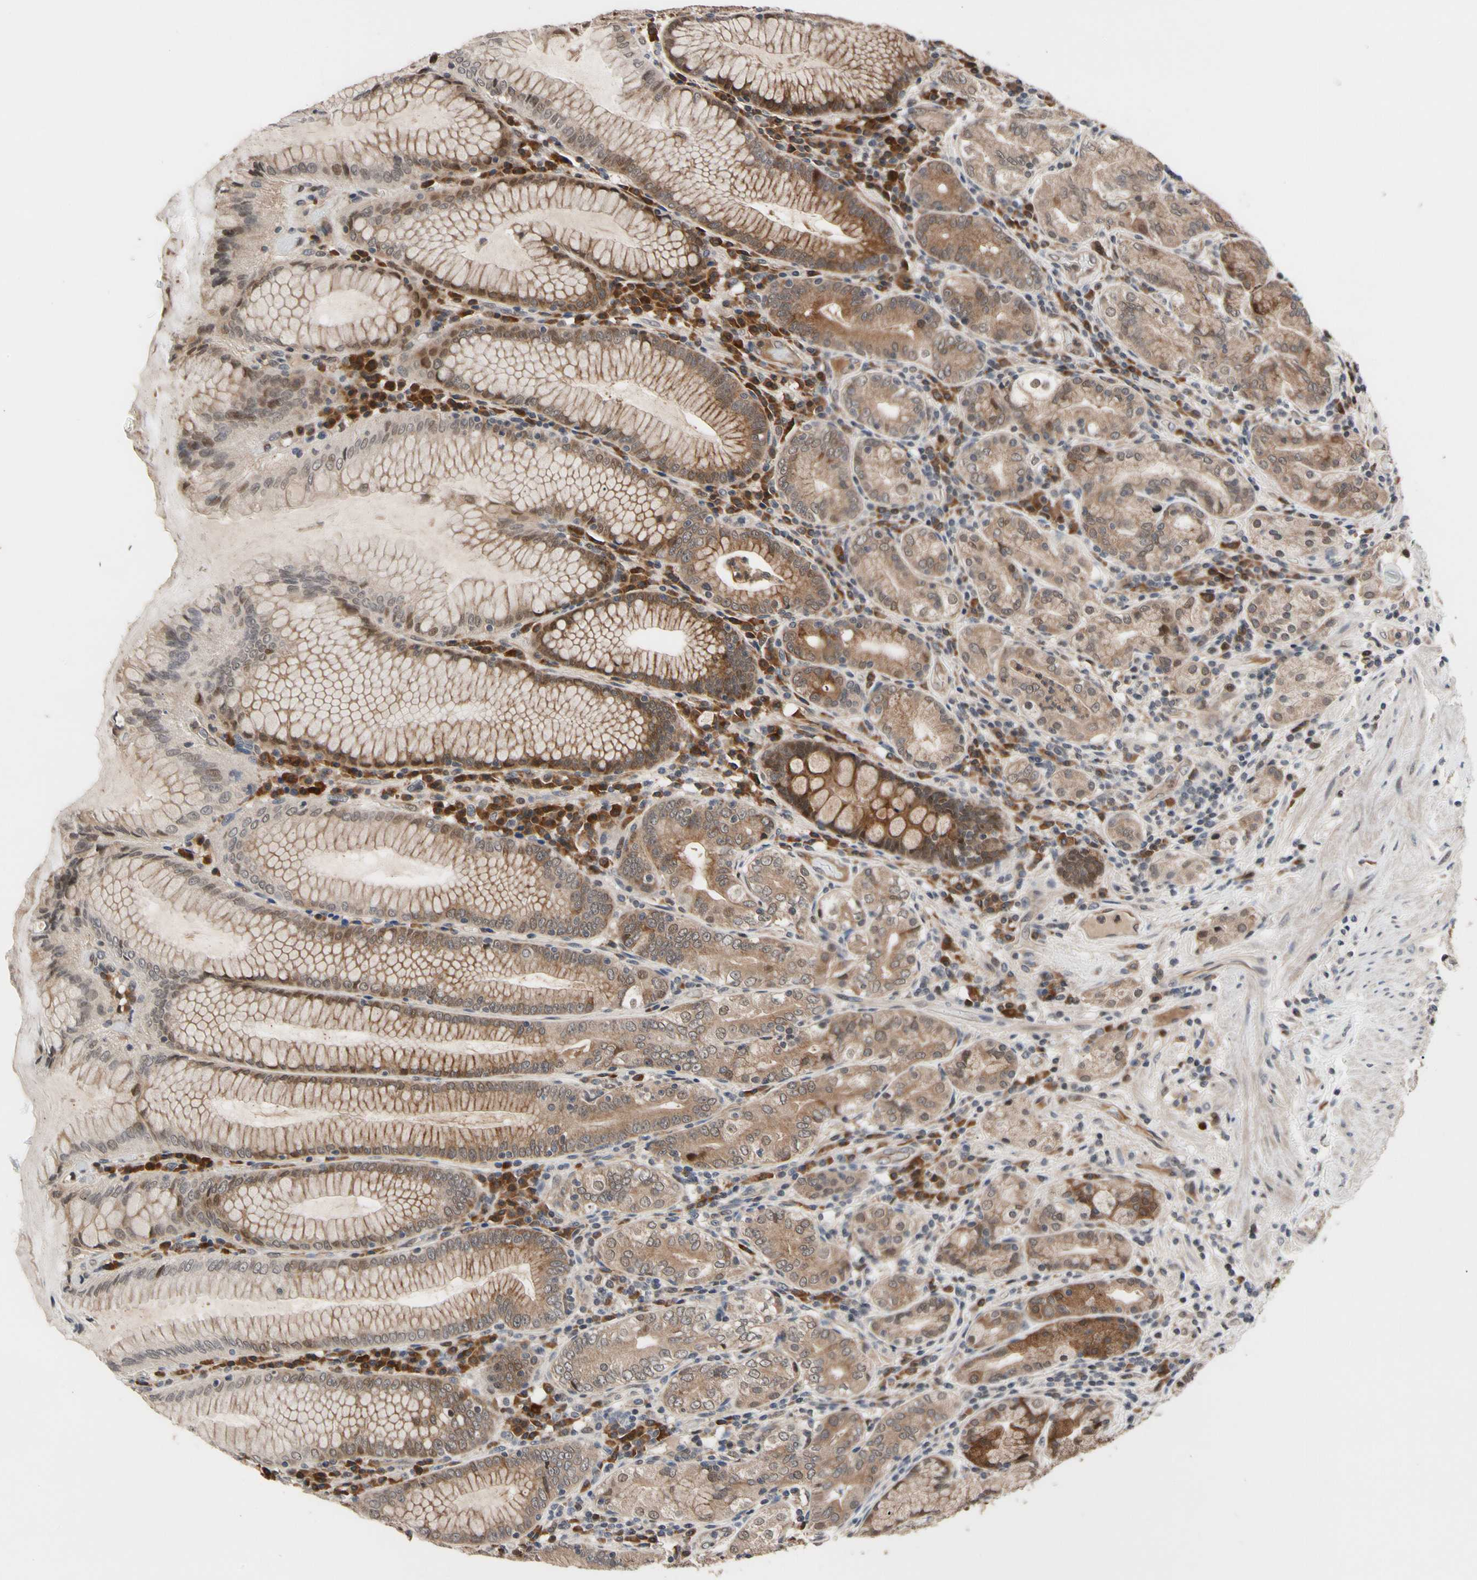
{"staining": {"intensity": "moderate", "quantity": ">75%", "location": "cytoplasmic/membranous"}, "tissue": "stomach", "cell_type": "Glandular cells", "image_type": "normal", "snomed": [{"axis": "morphology", "description": "Normal tissue, NOS"}, {"axis": "topography", "description": "Stomach, lower"}], "caption": "DAB (3,3'-diaminobenzidine) immunohistochemical staining of normal human stomach reveals moderate cytoplasmic/membranous protein staining in about >75% of glandular cells.", "gene": "CYTIP", "patient": {"sex": "female", "age": 76}}